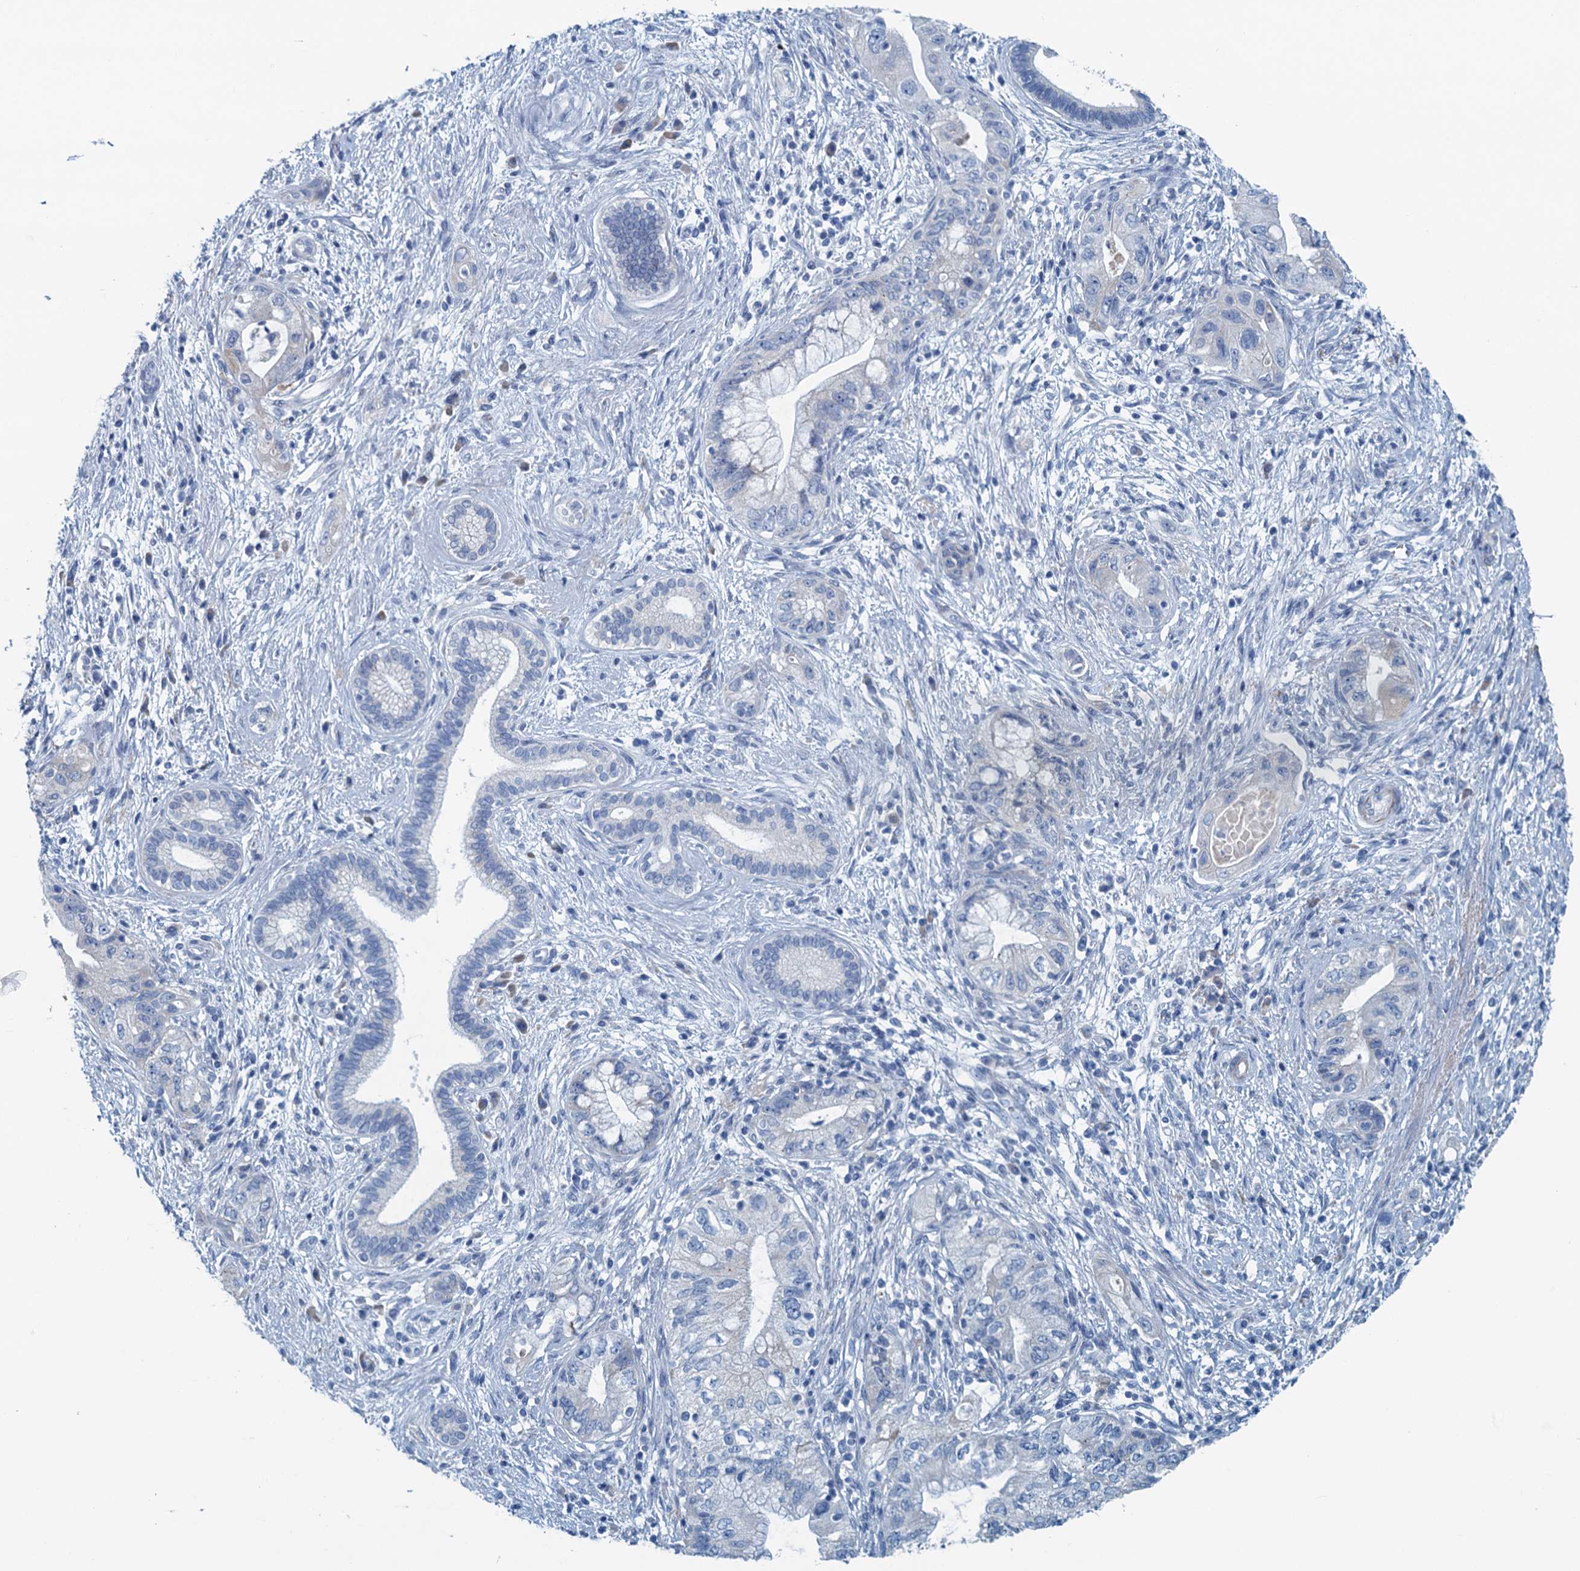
{"staining": {"intensity": "negative", "quantity": "none", "location": "none"}, "tissue": "pancreatic cancer", "cell_type": "Tumor cells", "image_type": "cancer", "snomed": [{"axis": "morphology", "description": "Adenocarcinoma, NOS"}, {"axis": "topography", "description": "Pancreas"}], "caption": "Immunohistochemistry micrograph of pancreatic cancer (adenocarcinoma) stained for a protein (brown), which reveals no positivity in tumor cells. The staining is performed using DAB brown chromogen with nuclei counter-stained in using hematoxylin.", "gene": "C10orf88", "patient": {"sex": "female", "age": 73}}